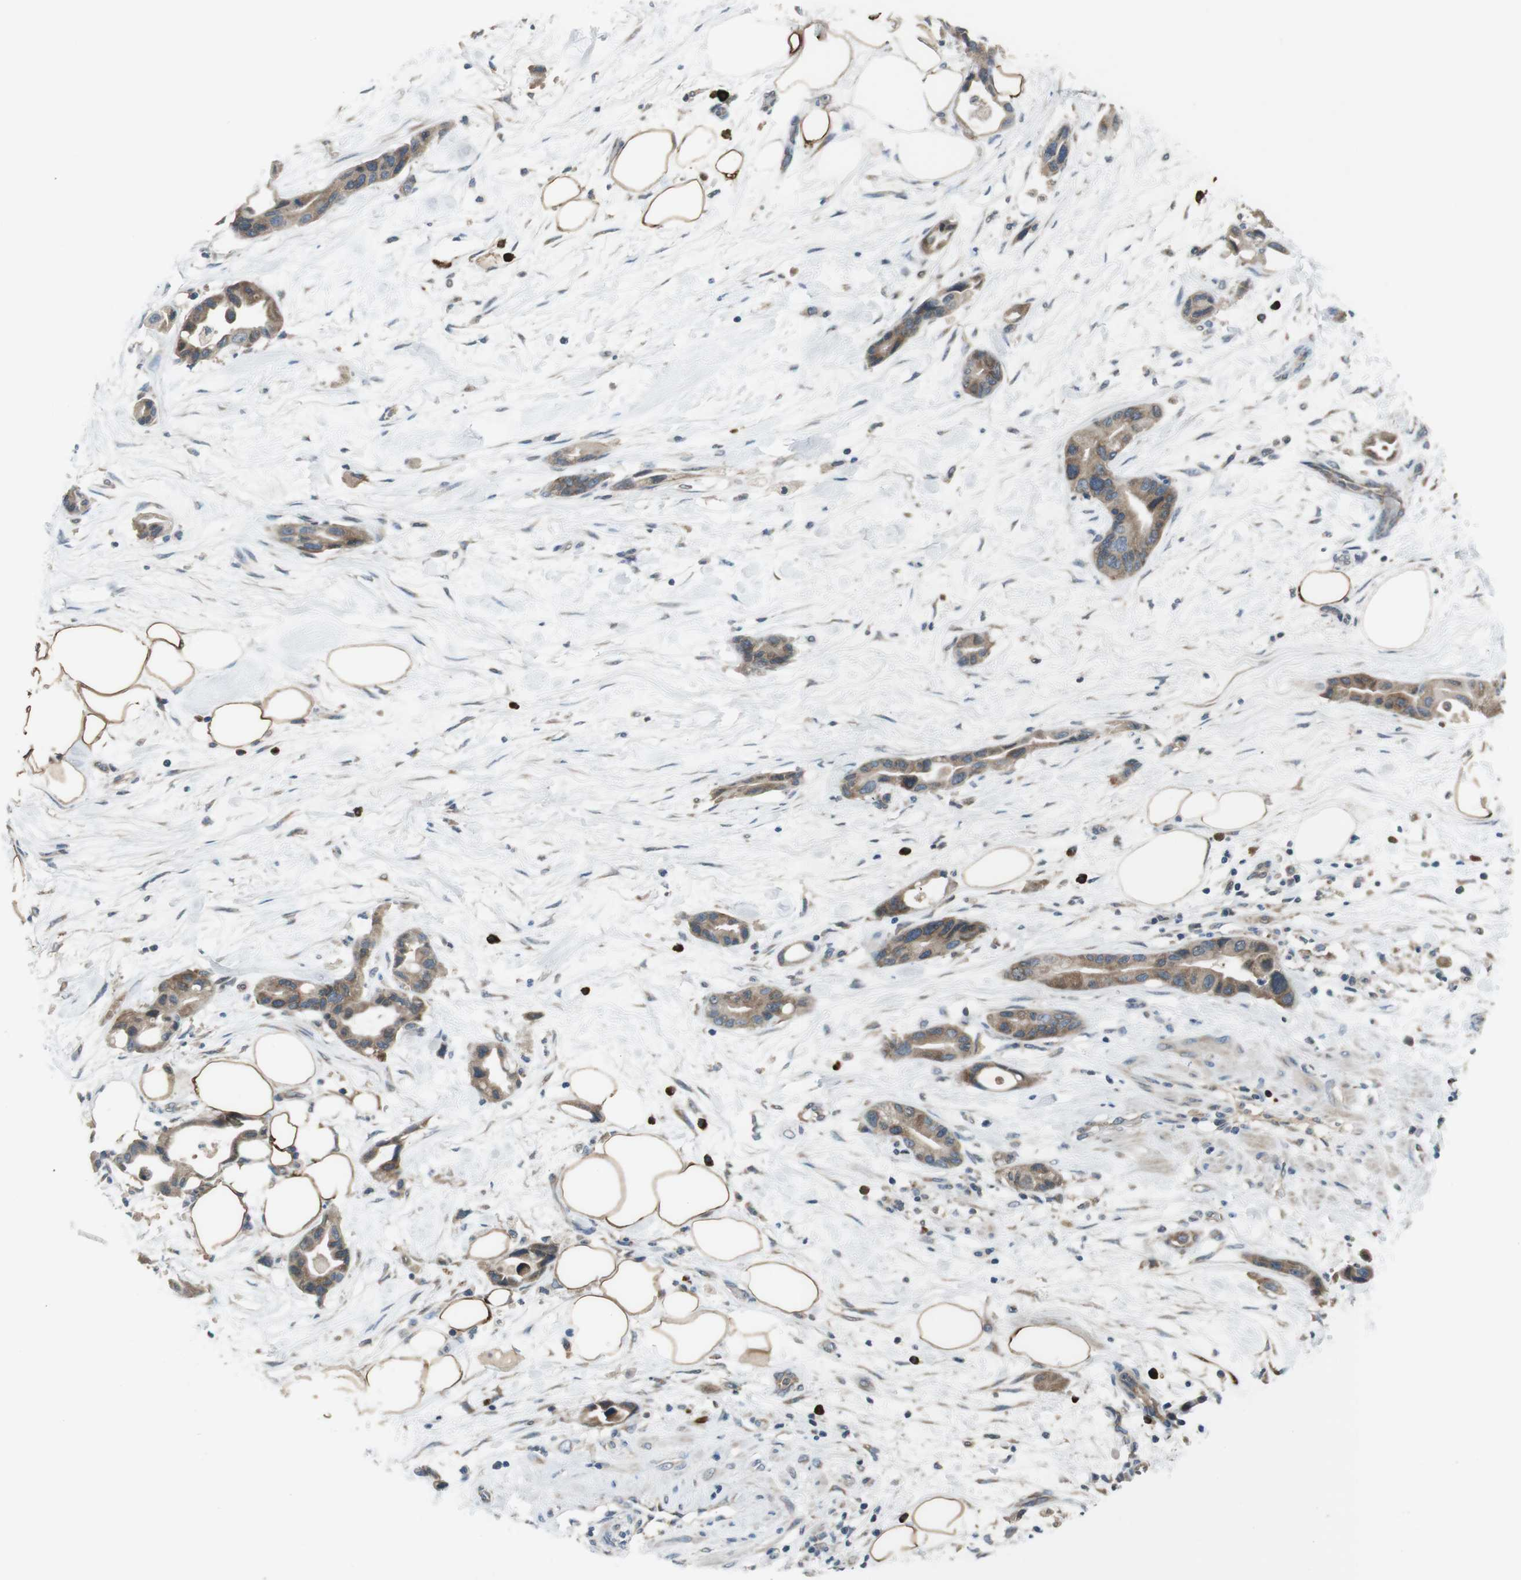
{"staining": {"intensity": "moderate", "quantity": ">75%", "location": "cytoplasmic/membranous"}, "tissue": "pancreatic cancer", "cell_type": "Tumor cells", "image_type": "cancer", "snomed": [{"axis": "morphology", "description": "Adenocarcinoma, NOS"}, {"axis": "topography", "description": "Pancreas"}], "caption": "Pancreatic cancer stained with IHC demonstrates moderate cytoplasmic/membranous staining in about >75% of tumor cells.", "gene": "SSR3", "patient": {"sex": "female", "age": 57}}